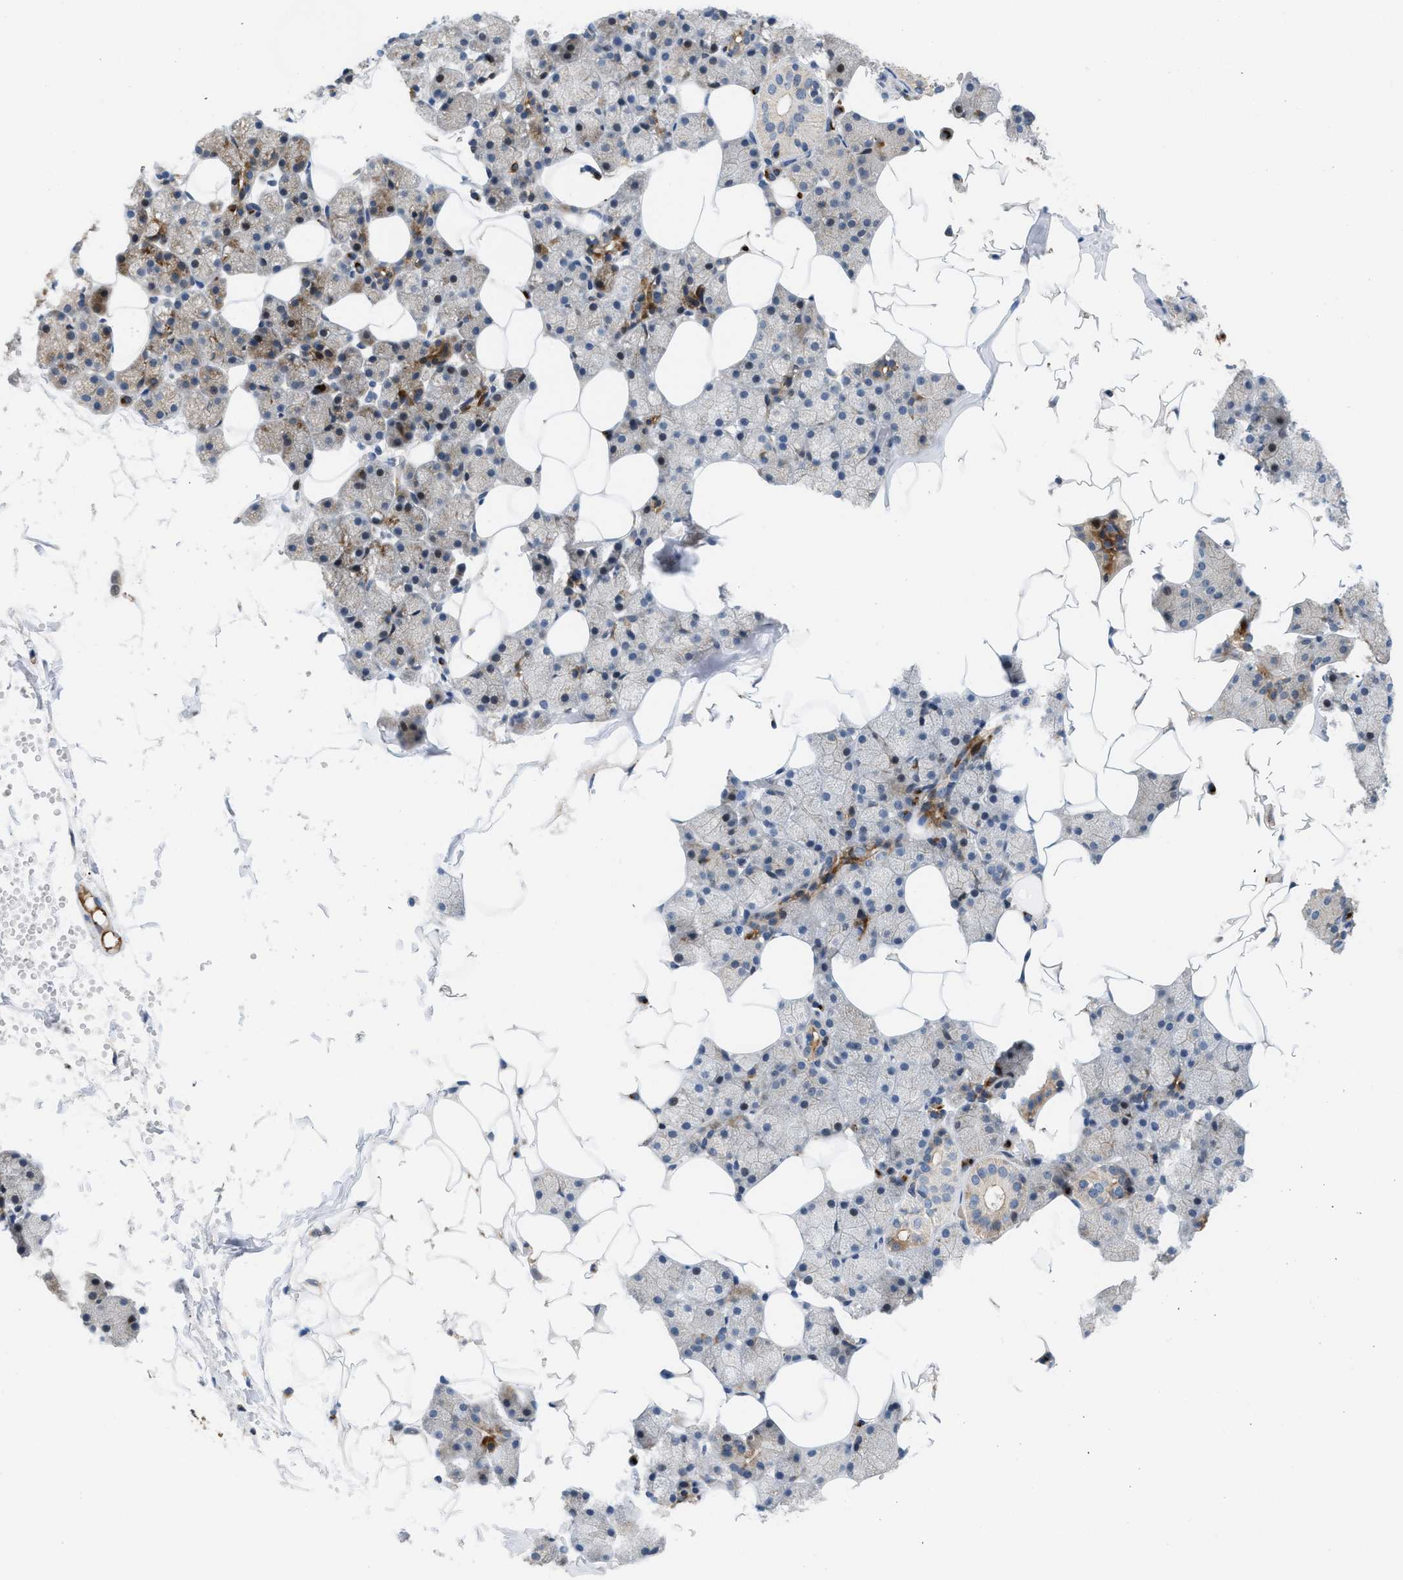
{"staining": {"intensity": "negative", "quantity": "none", "location": "none"}, "tissue": "salivary gland", "cell_type": "Glandular cells", "image_type": "normal", "snomed": [{"axis": "morphology", "description": "Normal tissue, NOS"}, {"axis": "topography", "description": "Salivary gland"}], "caption": "Salivary gland stained for a protein using immunohistochemistry reveals no expression glandular cells.", "gene": "DIPK1A", "patient": {"sex": "female", "age": 33}}